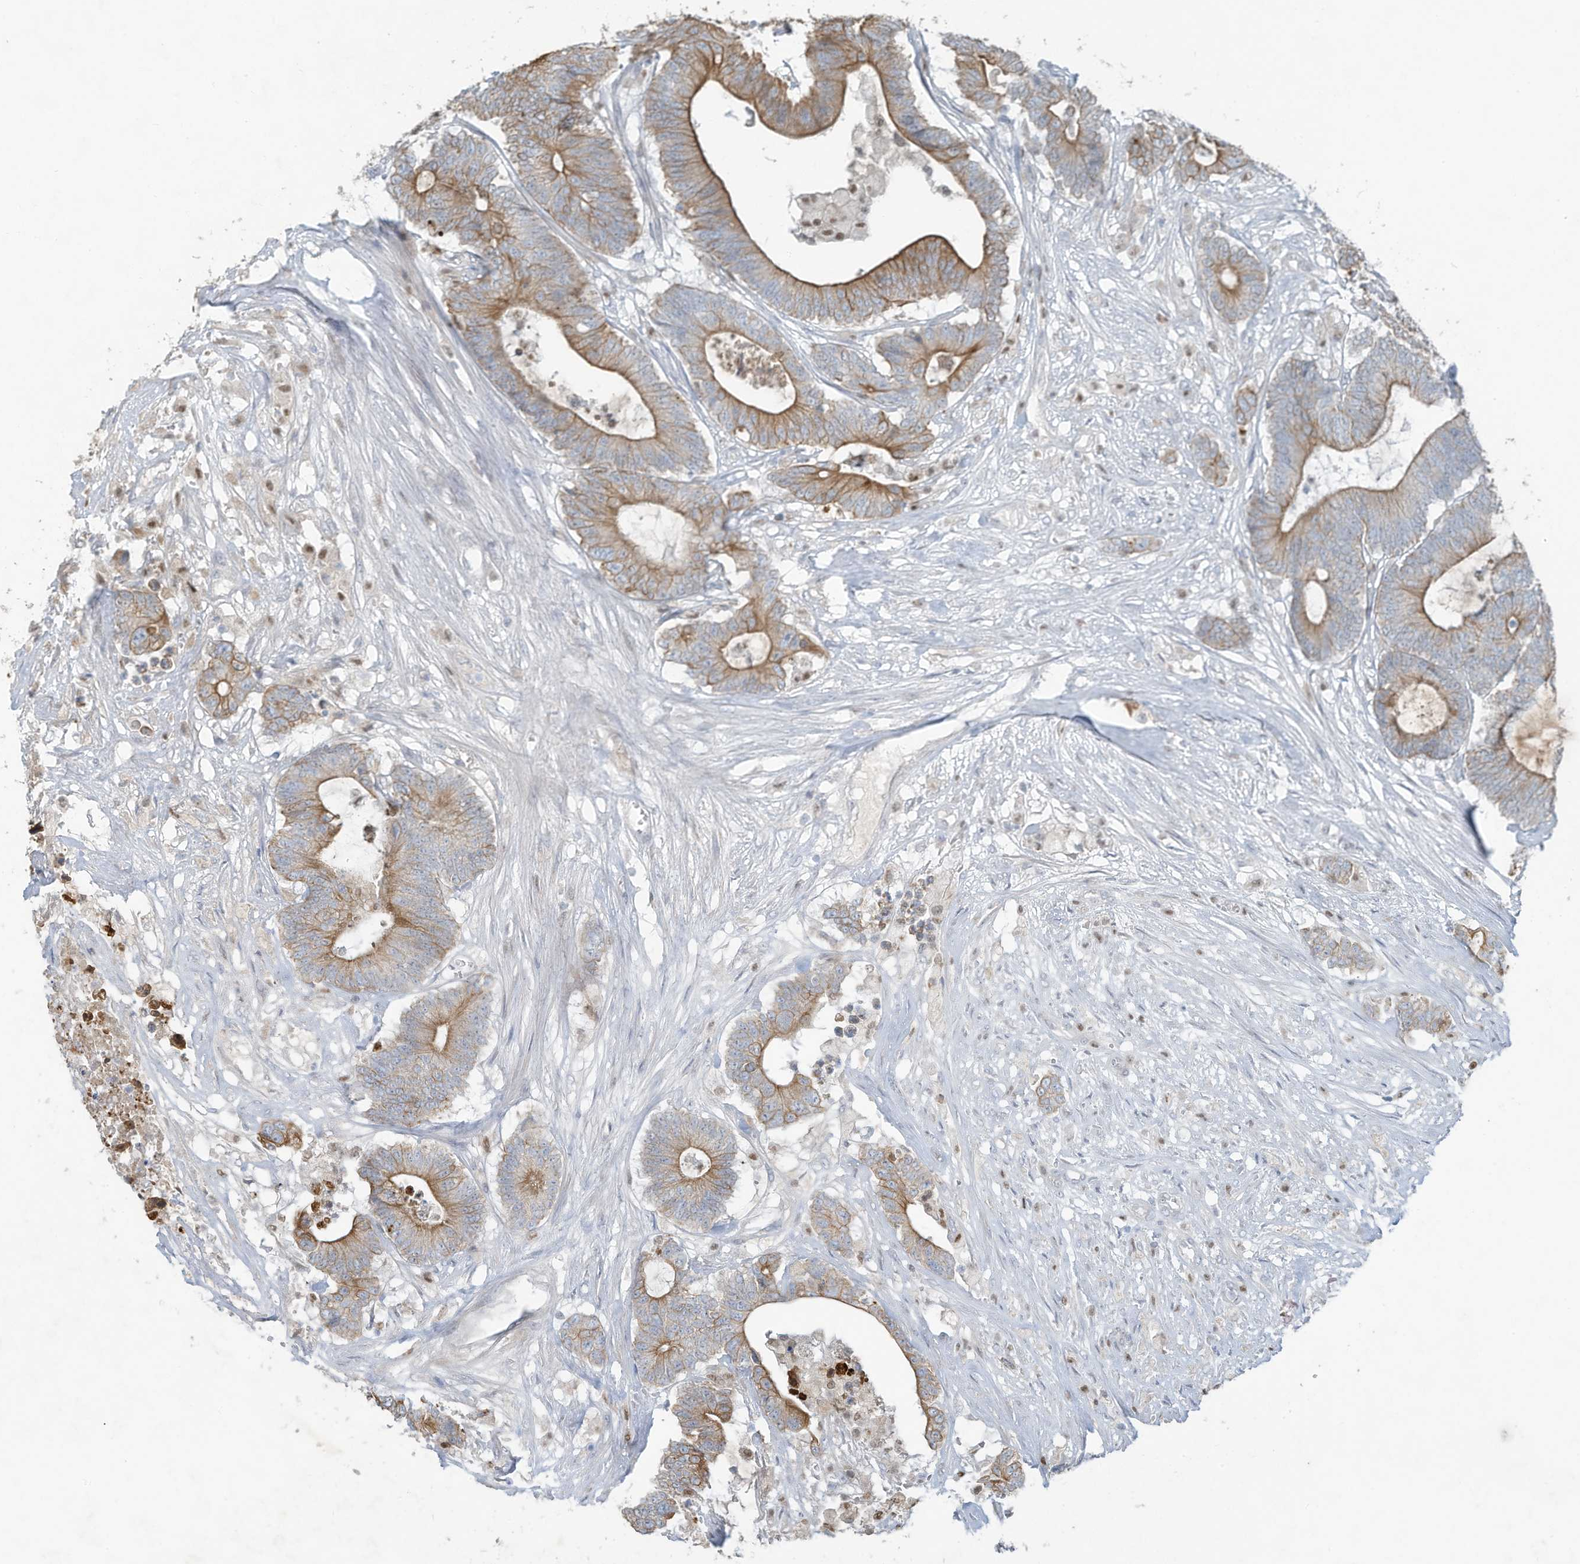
{"staining": {"intensity": "moderate", "quantity": ">75%", "location": "cytoplasmic/membranous"}, "tissue": "colorectal cancer", "cell_type": "Tumor cells", "image_type": "cancer", "snomed": [{"axis": "morphology", "description": "Adenocarcinoma, NOS"}, {"axis": "topography", "description": "Colon"}], "caption": "This image displays colorectal adenocarcinoma stained with immunohistochemistry to label a protein in brown. The cytoplasmic/membranous of tumor cells show moderate positivity for the protein. Nuclei are counter-stained blue.", "gene": "TUBE1", "patient": {"sex": "female", "age": 84}}